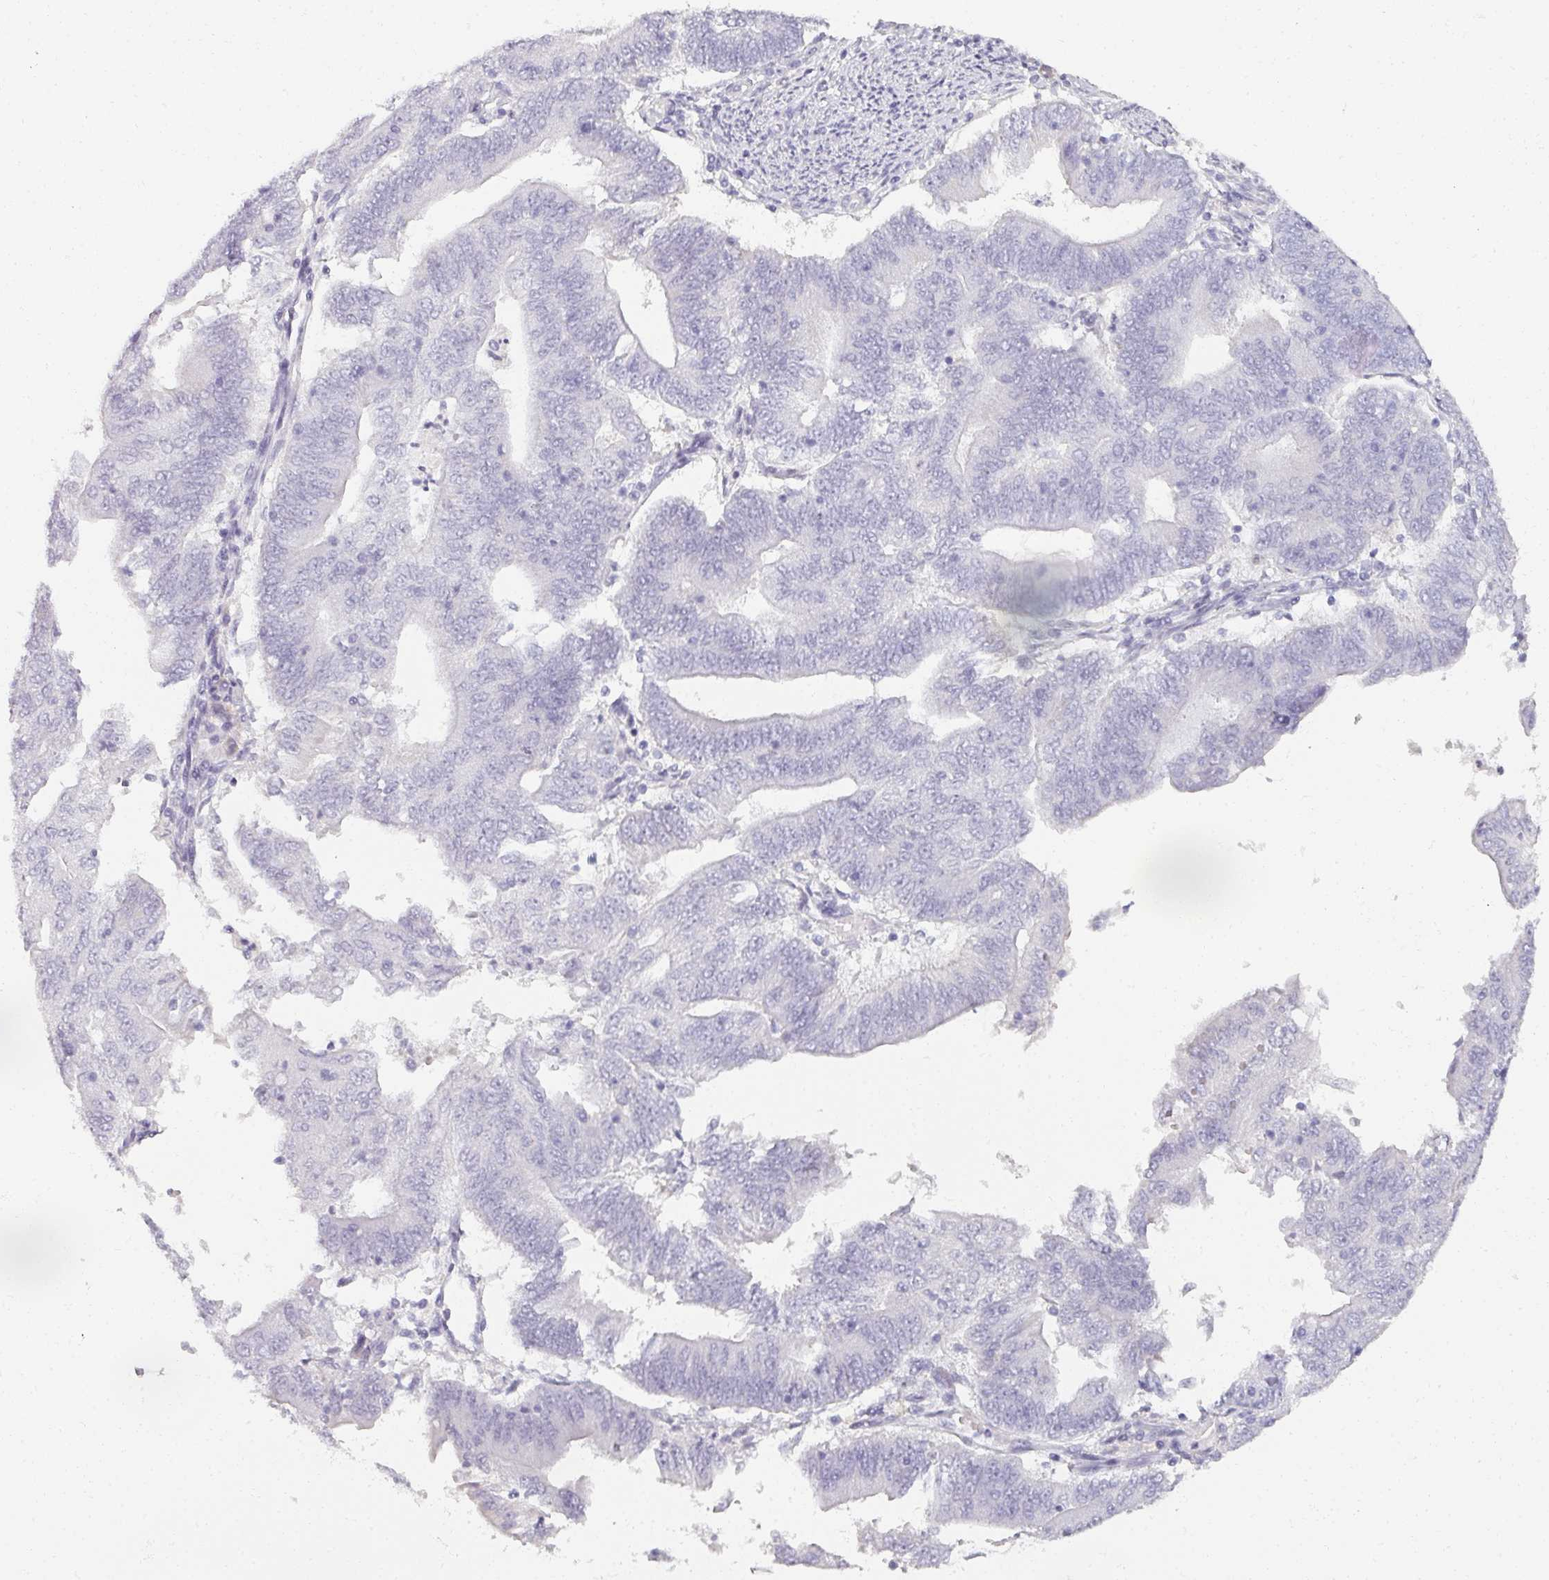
{"staining": {"intensity": "negative", "quantity": "none", "location": "none"}, "tissue": "endometrial cancer", "cell_type": "Tumor cells", "image_type": "cancer", "snomed": [{"axis": "morphology", "description": "Adenocarcinoma, NOS"}, {"axis": "topography", "description": "Endometrium"}], "caption": "Endometrial cancer (adenocarcinoma) was stained to show a protein in brown. There is no significant staining in tumor cells. (IHC, brightfield microscopy, high magnification).", "gene": "REG3G", "patient": {"sex": "female", "age": 70}}